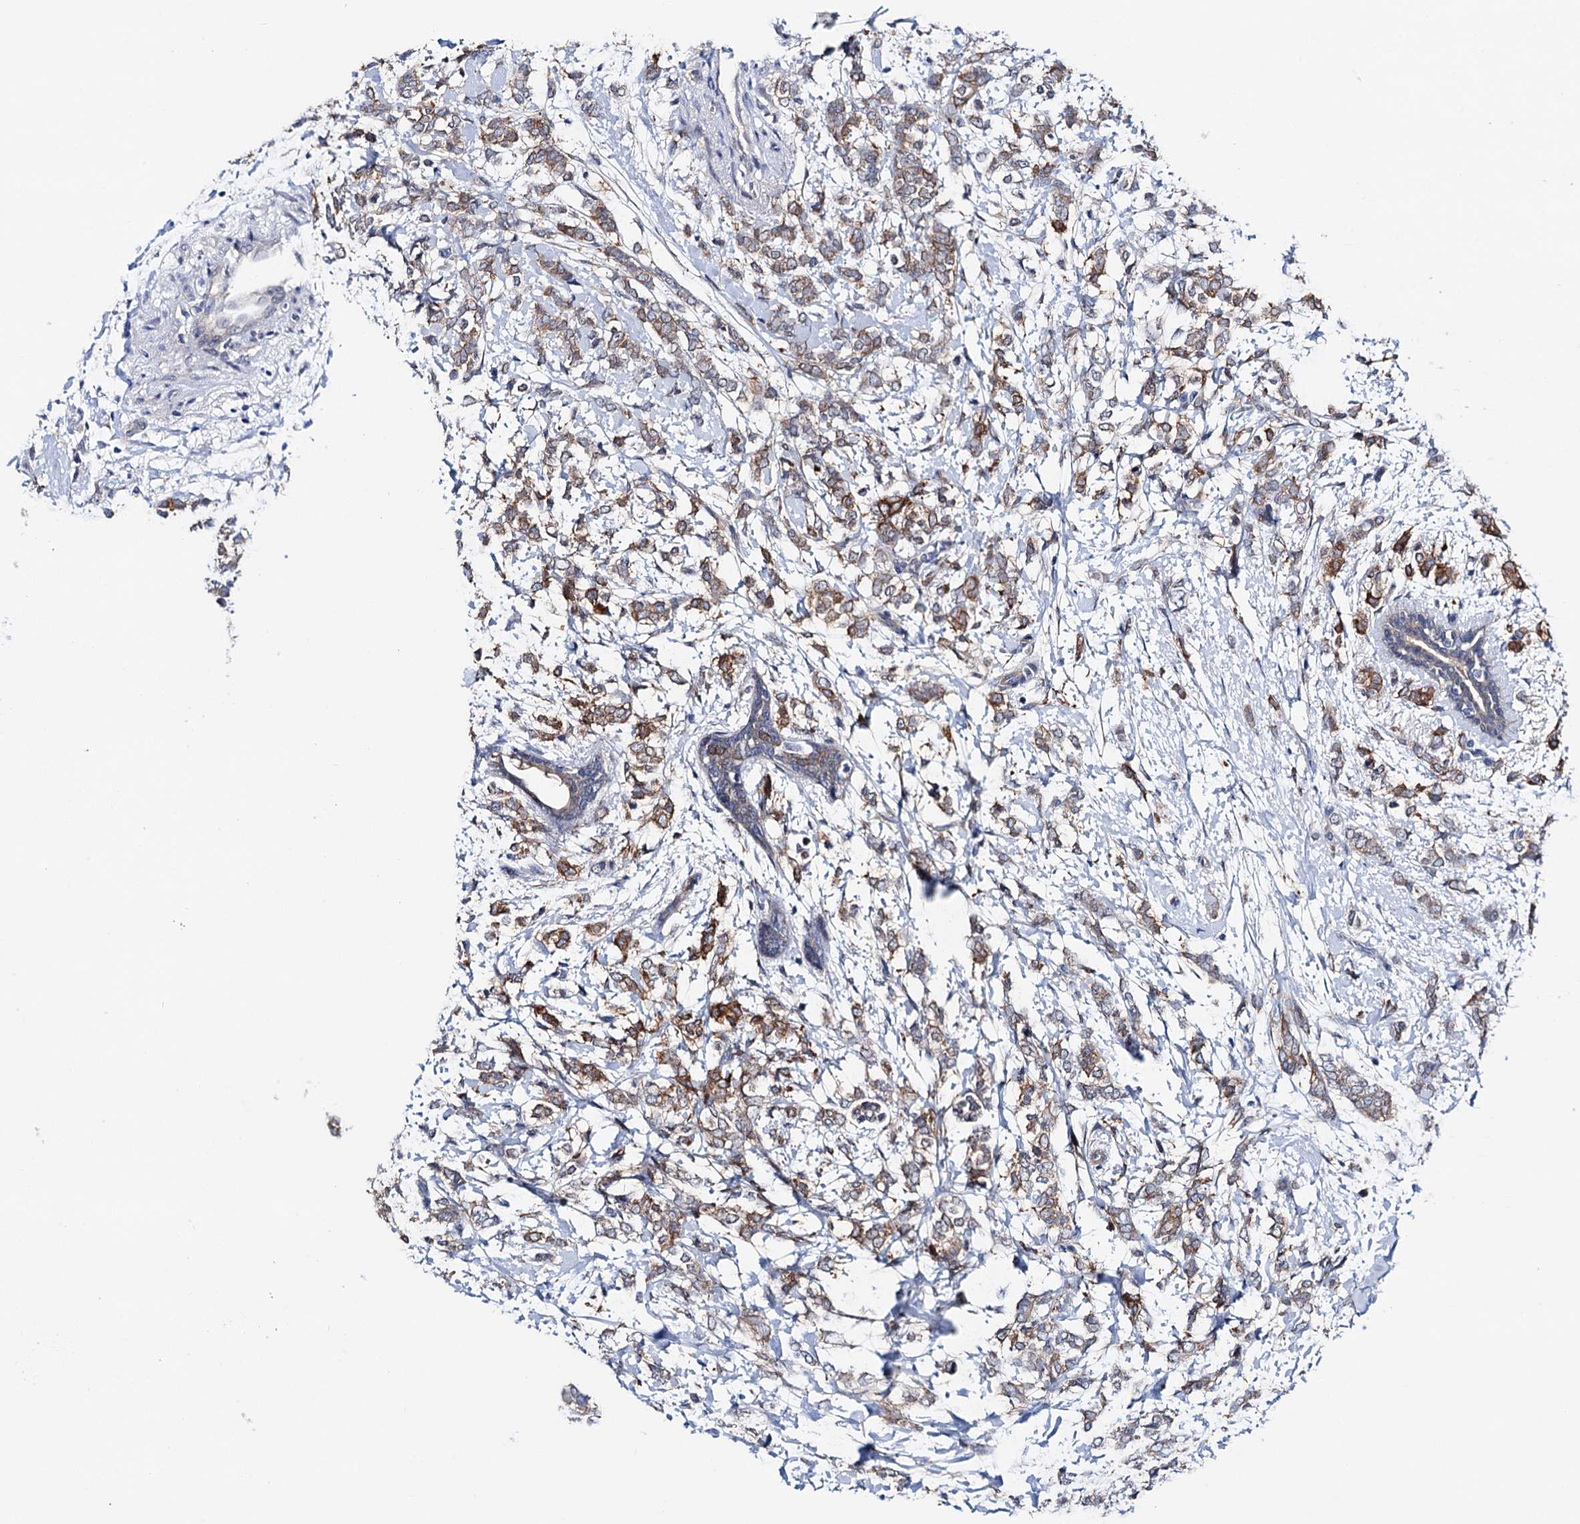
{"staining": {"intensity": "moderate", "quantity": ">75%", "location": "cytoplasmic/membranous"}, "tissue": "breast cancer", "cell_type": "Tumor cells", "image_type": "cancer", "snomed": [{"axis": "morphology", "description": "Normal tissue, NOS"}, {"axis": "morphology", "description": "Lobular carcinoma"}, {"axis": "topography", "description": "Breast"}], "caption": "Moderate cytoplasmic/membranous expression is seen in approximately >75% of tumor cells in breast cancer (lobular carcinoma).", "gene": "SHROOM1", "patient": {"sex": "female", "age": 47}}